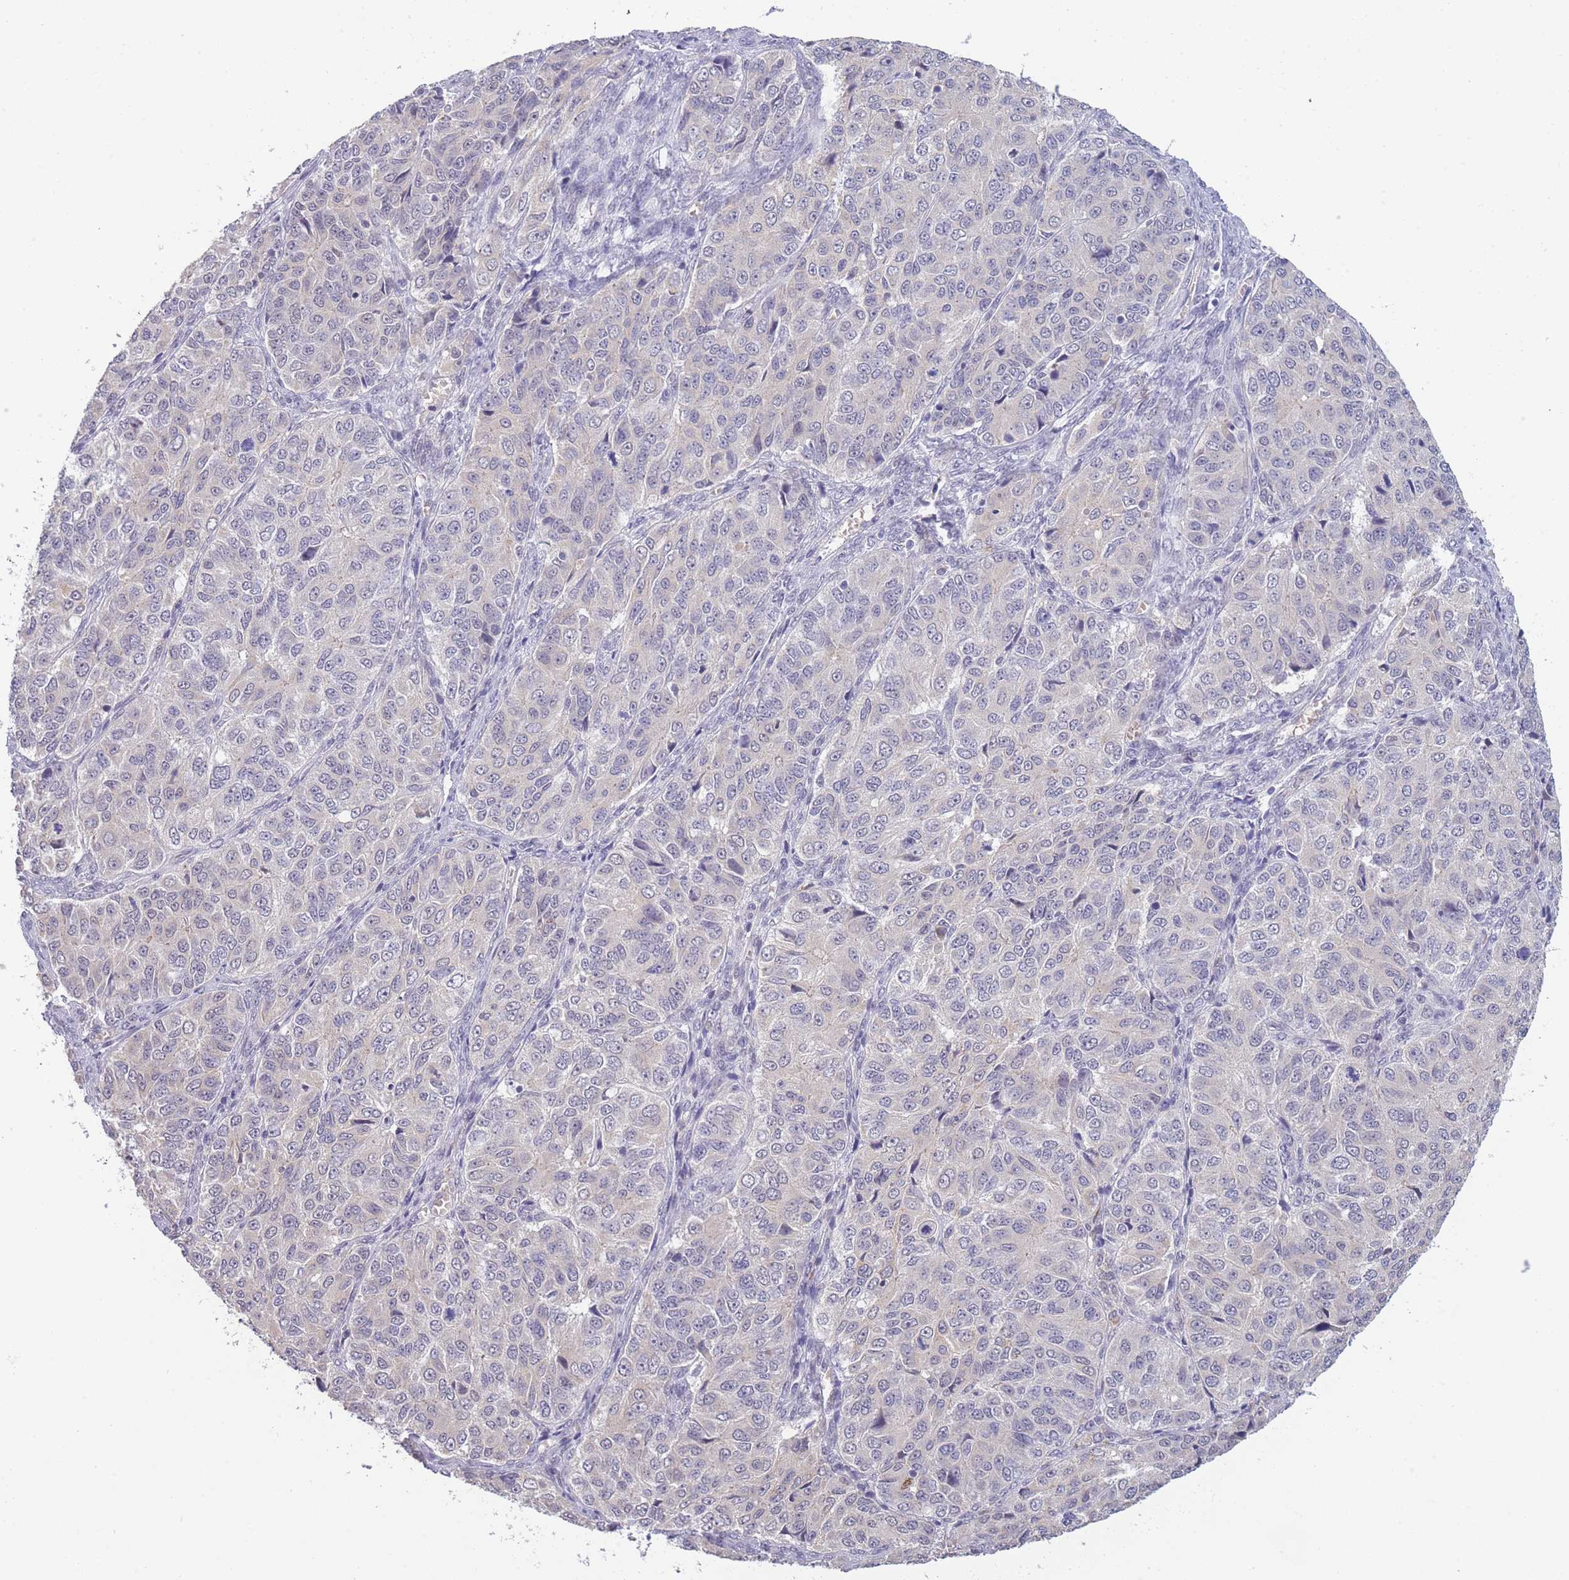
{"staining": {"intensity": "negative", "quantity": "none", "location": "none"}, "tissue": "ovarian cancer", "cell_type": "Tumor cells", "image_type": "cancer", "snomed": [{"axis": "morphology", "description": "Carcinoma, endometroid"}, {"axis": "topography", "description": "Ovary"}], "caption": "DAB (3,3'-diaminobenzidine) immunohistochemical staining of human ovarian cancer shows no significant positivity in tumor cells.", "gene": "GOLGA6L25", "patient": {"sex": "female", "age": 51}}